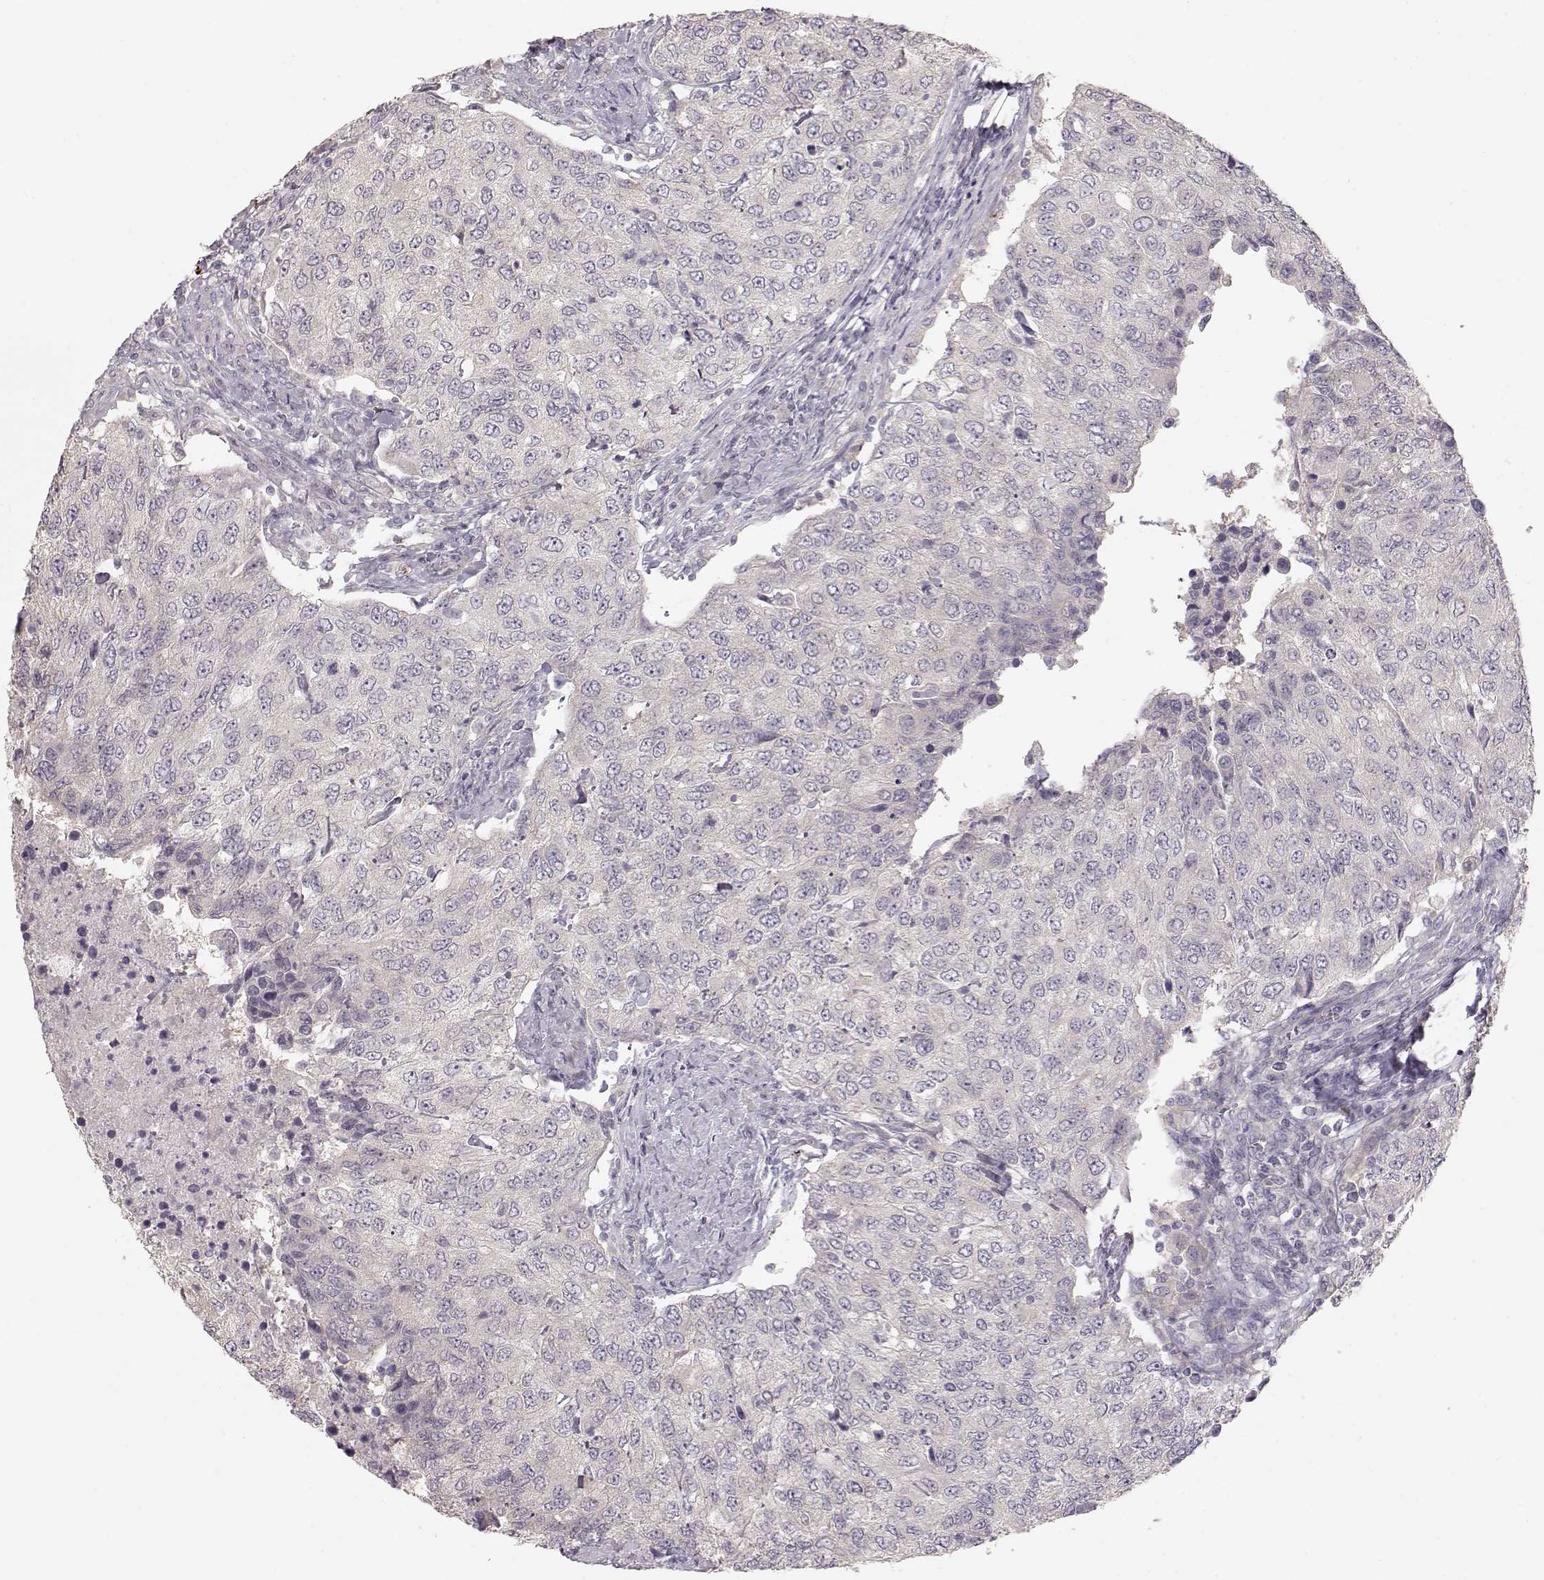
{"staining": {"intensity": "negative", "quantity": "none", "location": "none"}, "tissue": "urothelial cancer", "cell_type": "Tumor cells", "image_type": "cancer", "snomed": [{"axis": "morphology", "description": "Urothelial carcinoma, High grade"}, {"axis": "topography", "description": "Urinary bladder"}], "caption": "Tumor cells show no significant protein expression in high-grade urothelial carcinoma.", "gene": "ARHGAP8", "patient": {"sex": "female", "age": 78}}